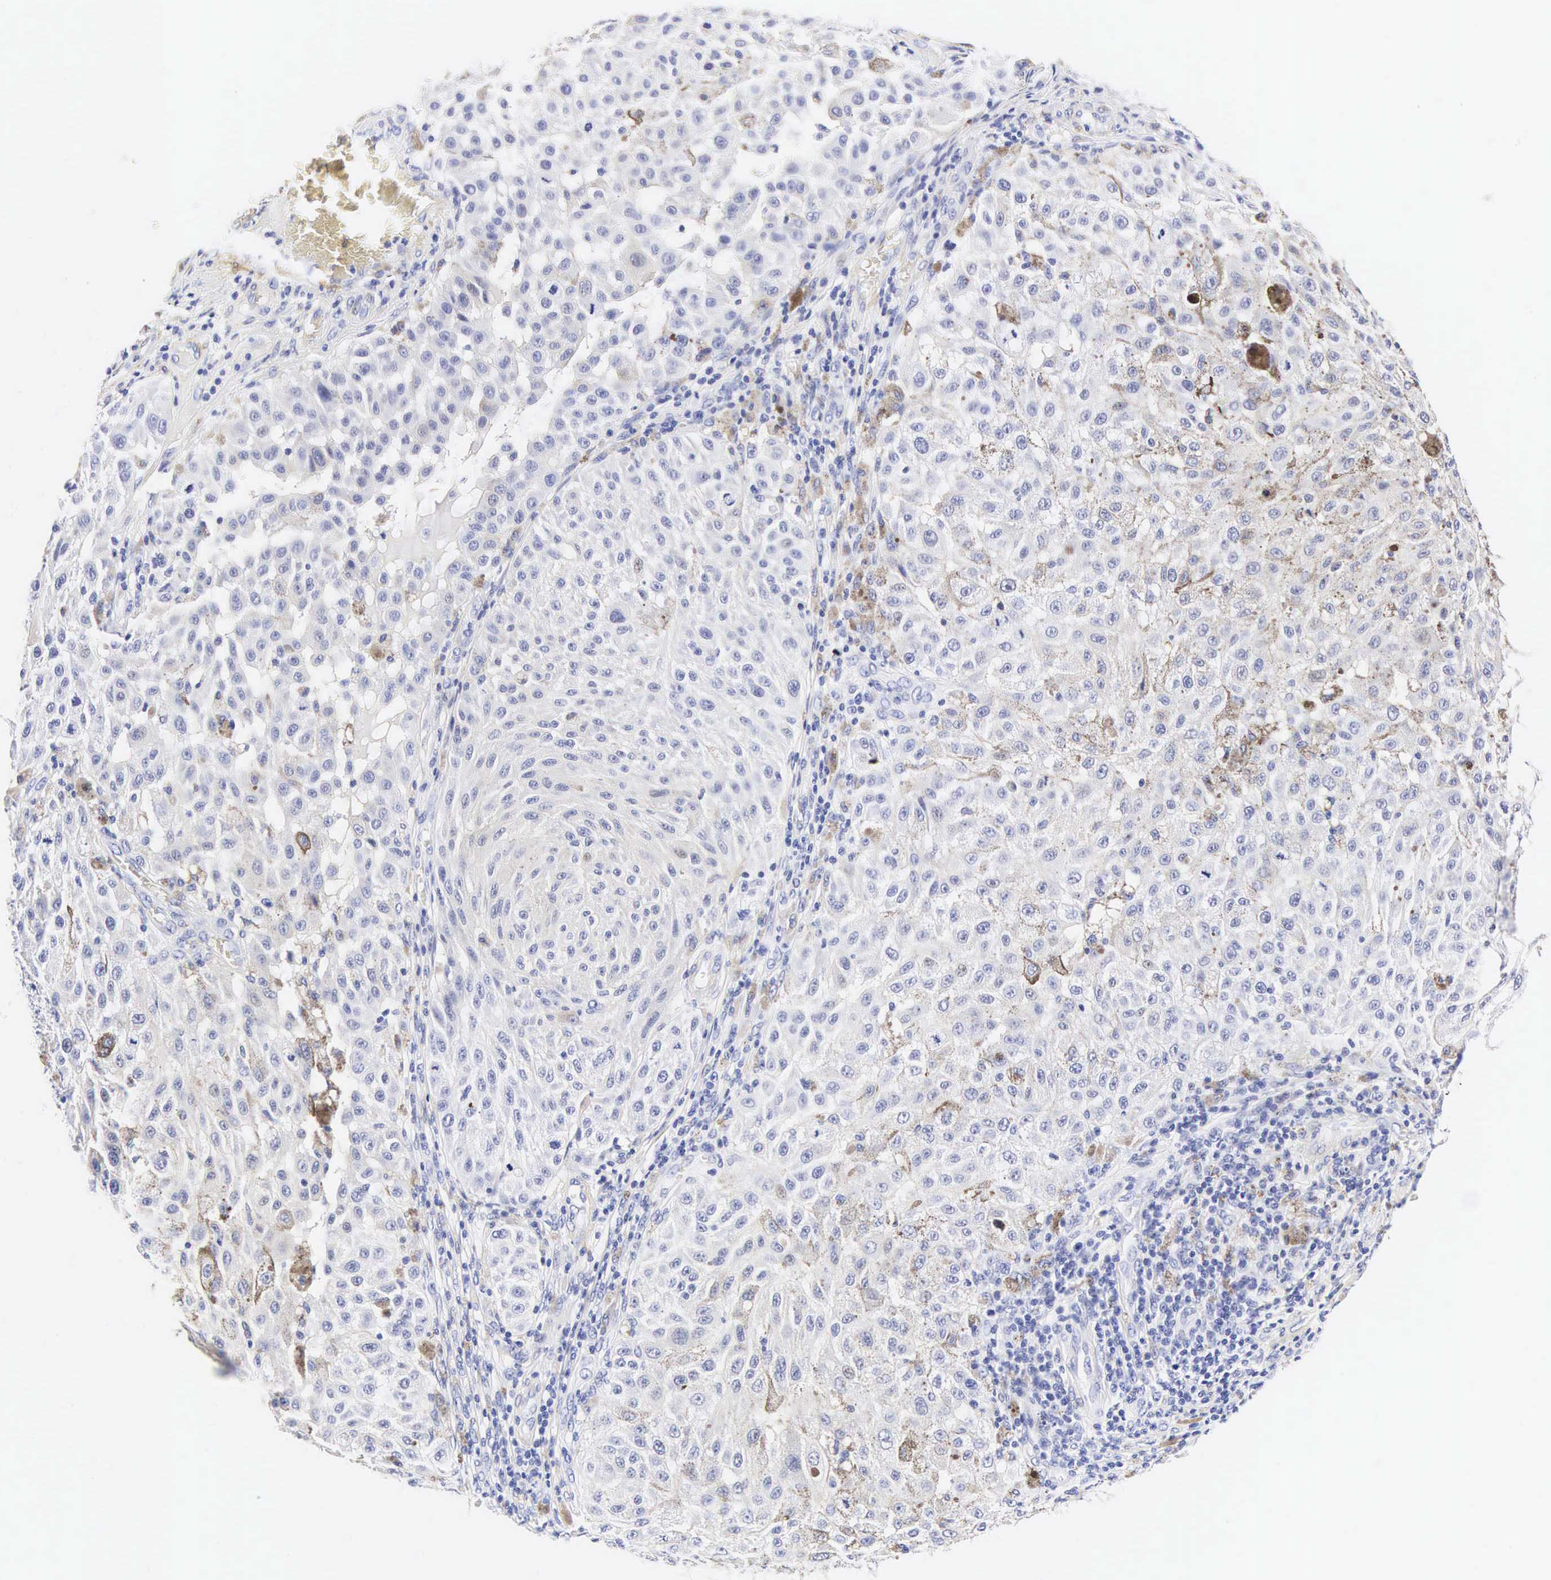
{"staining": {"intensity": "negative", "quantity": "none", "location": "none"}, "tissue": "melanoma", "cell_type": "Tumor cells", "image_type": "cancer", "snomed": [{"axis": "morphology", "description": "Malignant melanoma, NOS"}, {"axis": "topography", "description": "Skin"}], "caption": "High magnification brightfield microscopy of melanoma stained with DAB (3,3'-diaminobenzidine) (brown) and counterstained with hematoxylin (blue): tumor cells show no significant staining.", "gene": "CNN1", "patient": {"sex": "female", "age": 64}}